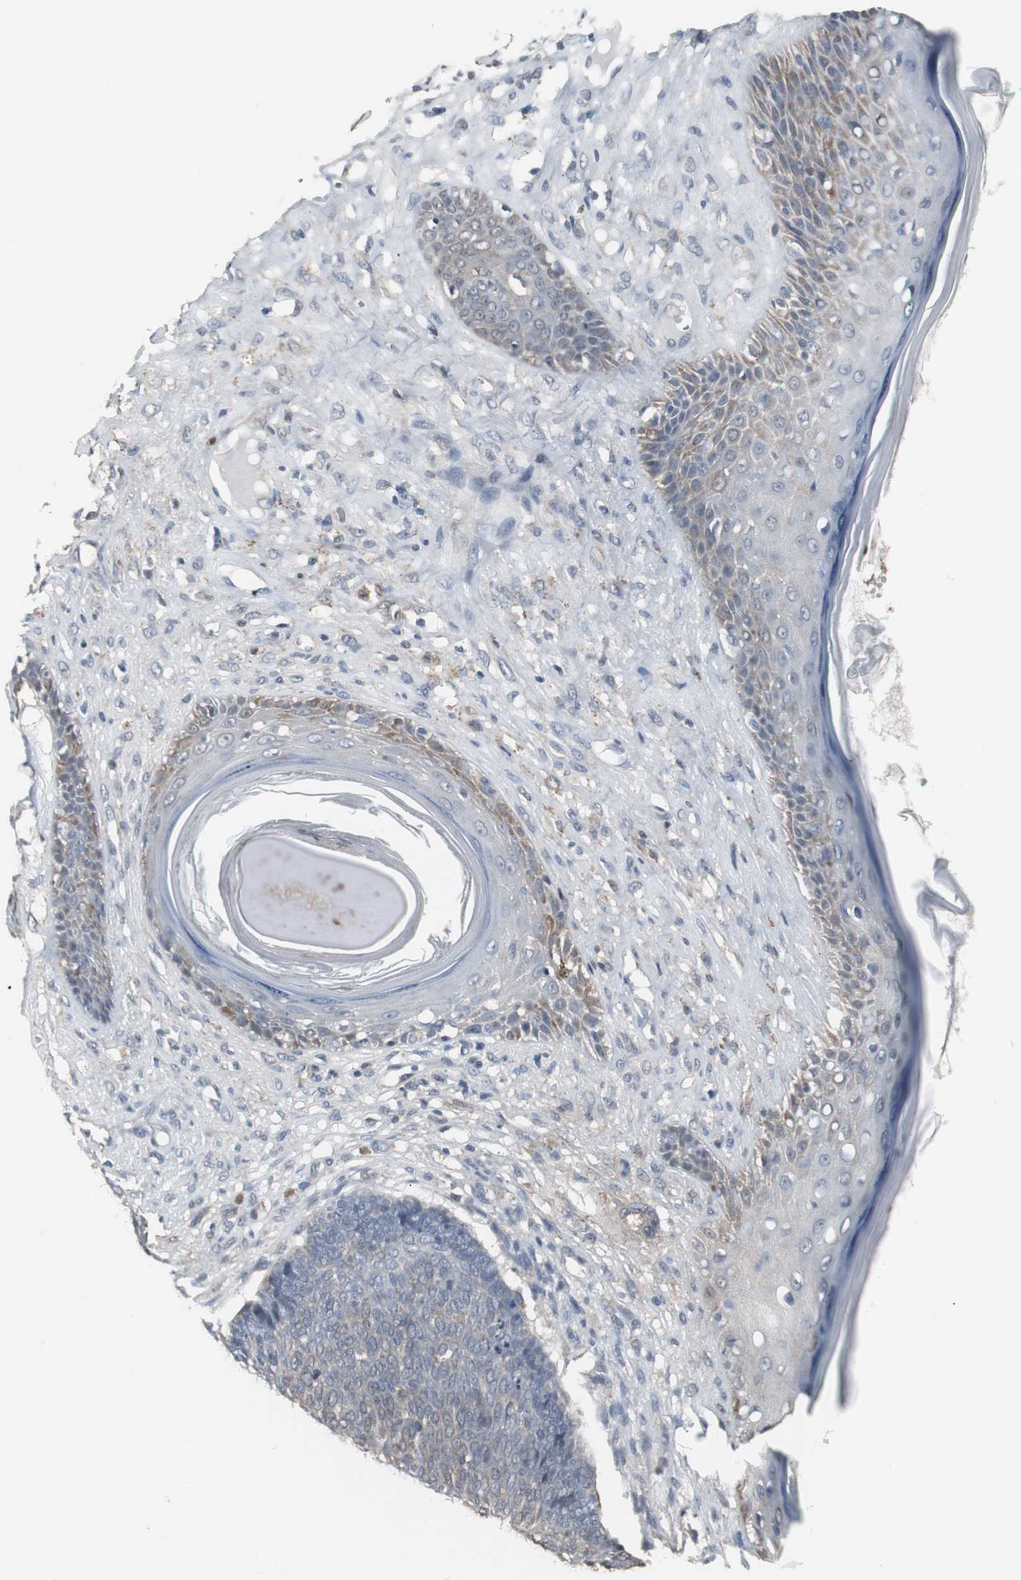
{"staining": {"intensity": "weak", "quantity": "25%-75%", "location": "cytoplasmic/membranous"}, "tissue": "skin cancer", "cell_type": "Tumor cells", "image_type": "cancer", "snomed": [{"axis": "morphology", "description": "Basal cell carcinoma"}, {"axis": "topography", "description": "Skin"}], "caption": "High-magnification brightfield microscopy of skin cancer stained with DAB (brown) and counterstained with hematoxylin (blue). tumor cells exhibit weak cytoplasmic/membranous expression is identified in approximately25%-75% of cells. (DAB (3,3'-diaminobenzidine) = brown stain, brightfield microscopy at high magnification).", "gene": "ZSCAN22", "patient": {"sex": "male", "age": 84}}